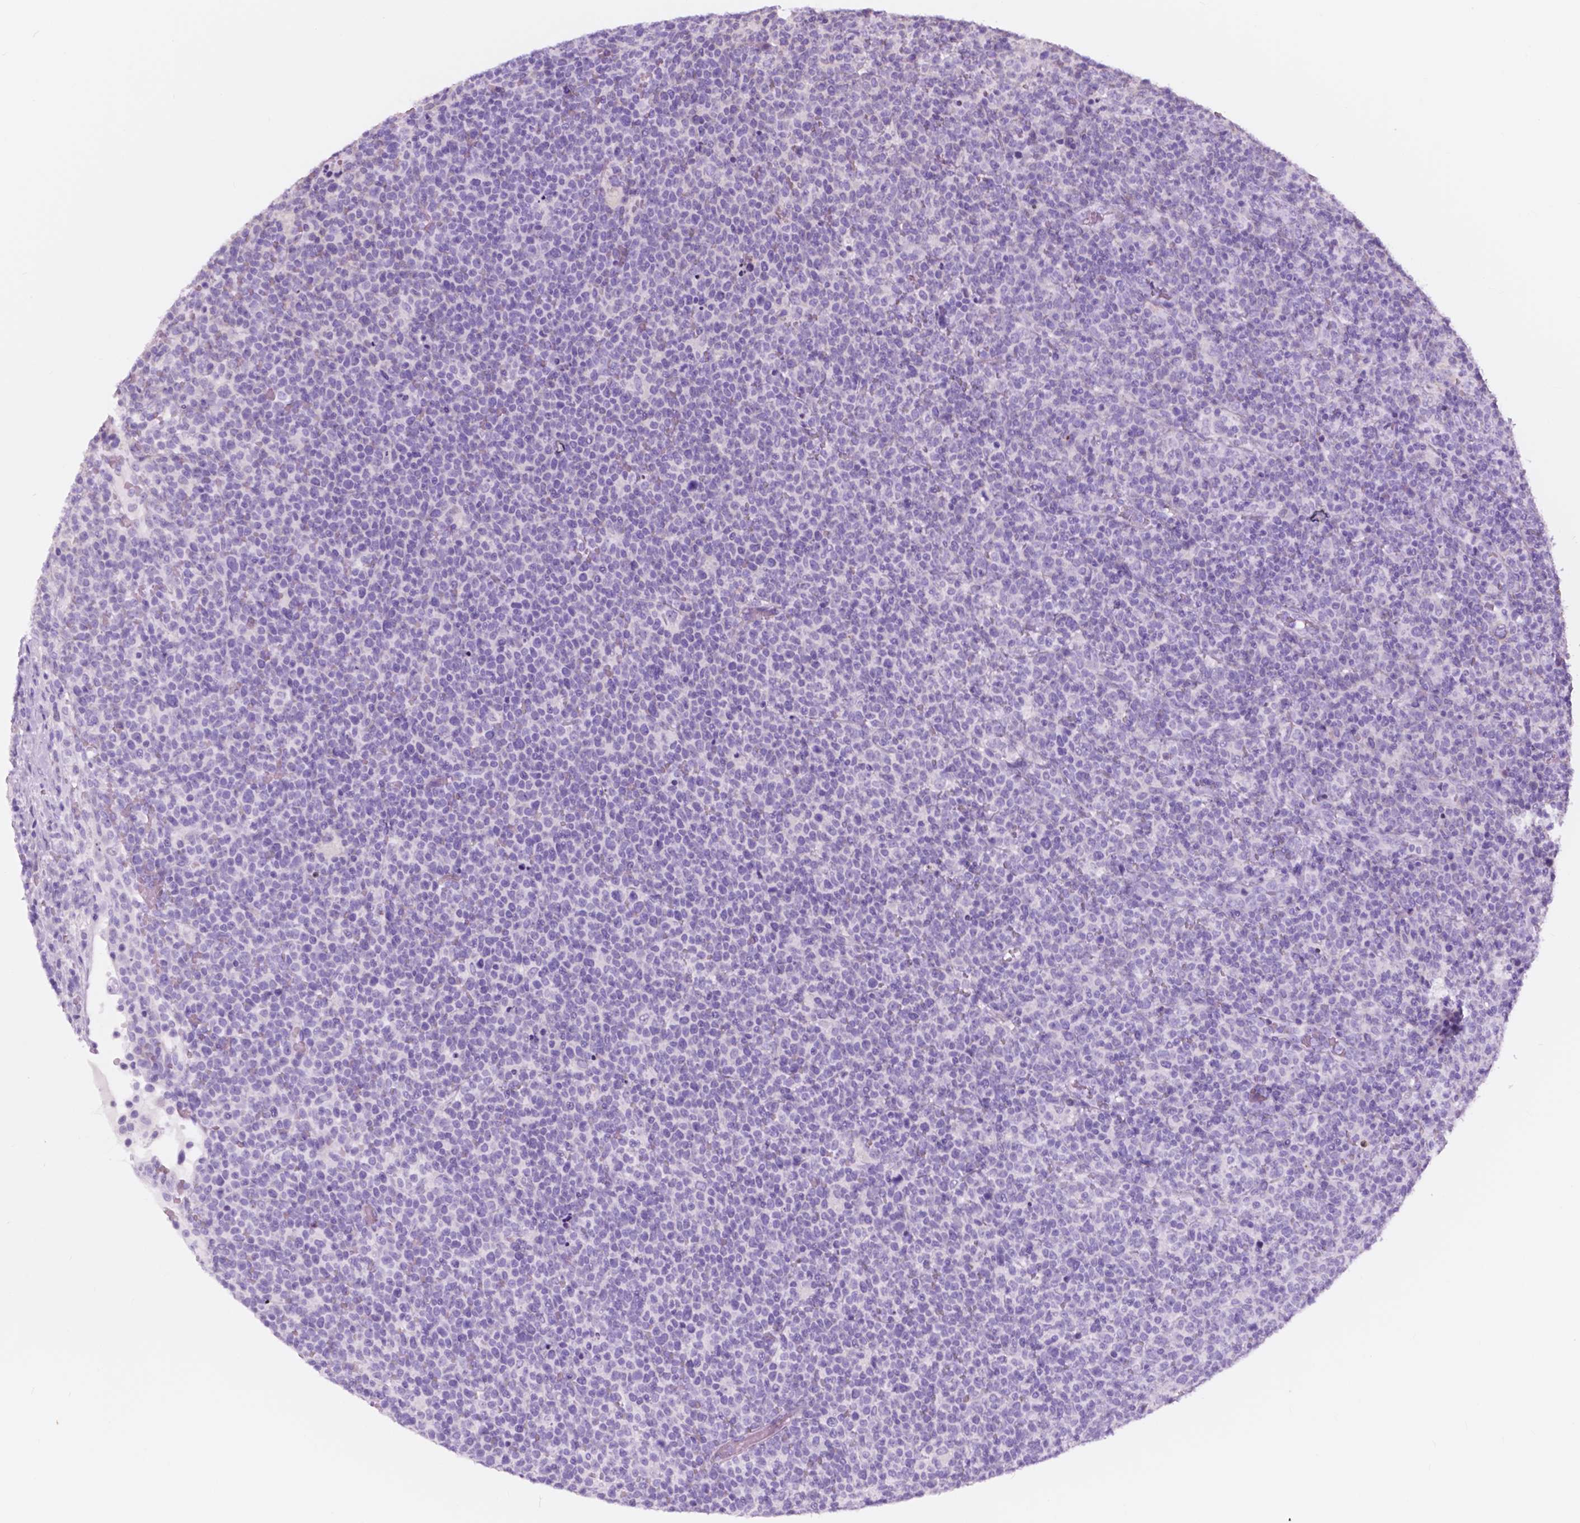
{"staining": {"intensity": "negative", "quantity": "none", "location": "none"}, "tissue": "lymphoma", "cell_type": "Tumor cells", "image_type": "cancer", "snomed": [{"axis": "morphology", "description": "Malignant lymphoma, non-Hodgkin's type, High grade"}, {"axis": "topography", "description": "Lymph node"}], "caption": "The histopathology image exhibits no staining of tumor cells in high-grade malignant lymphoma, non-Hodgkin's type.", "gene": "FXYD2", "patient": {"sex": "male", "age": 61}}